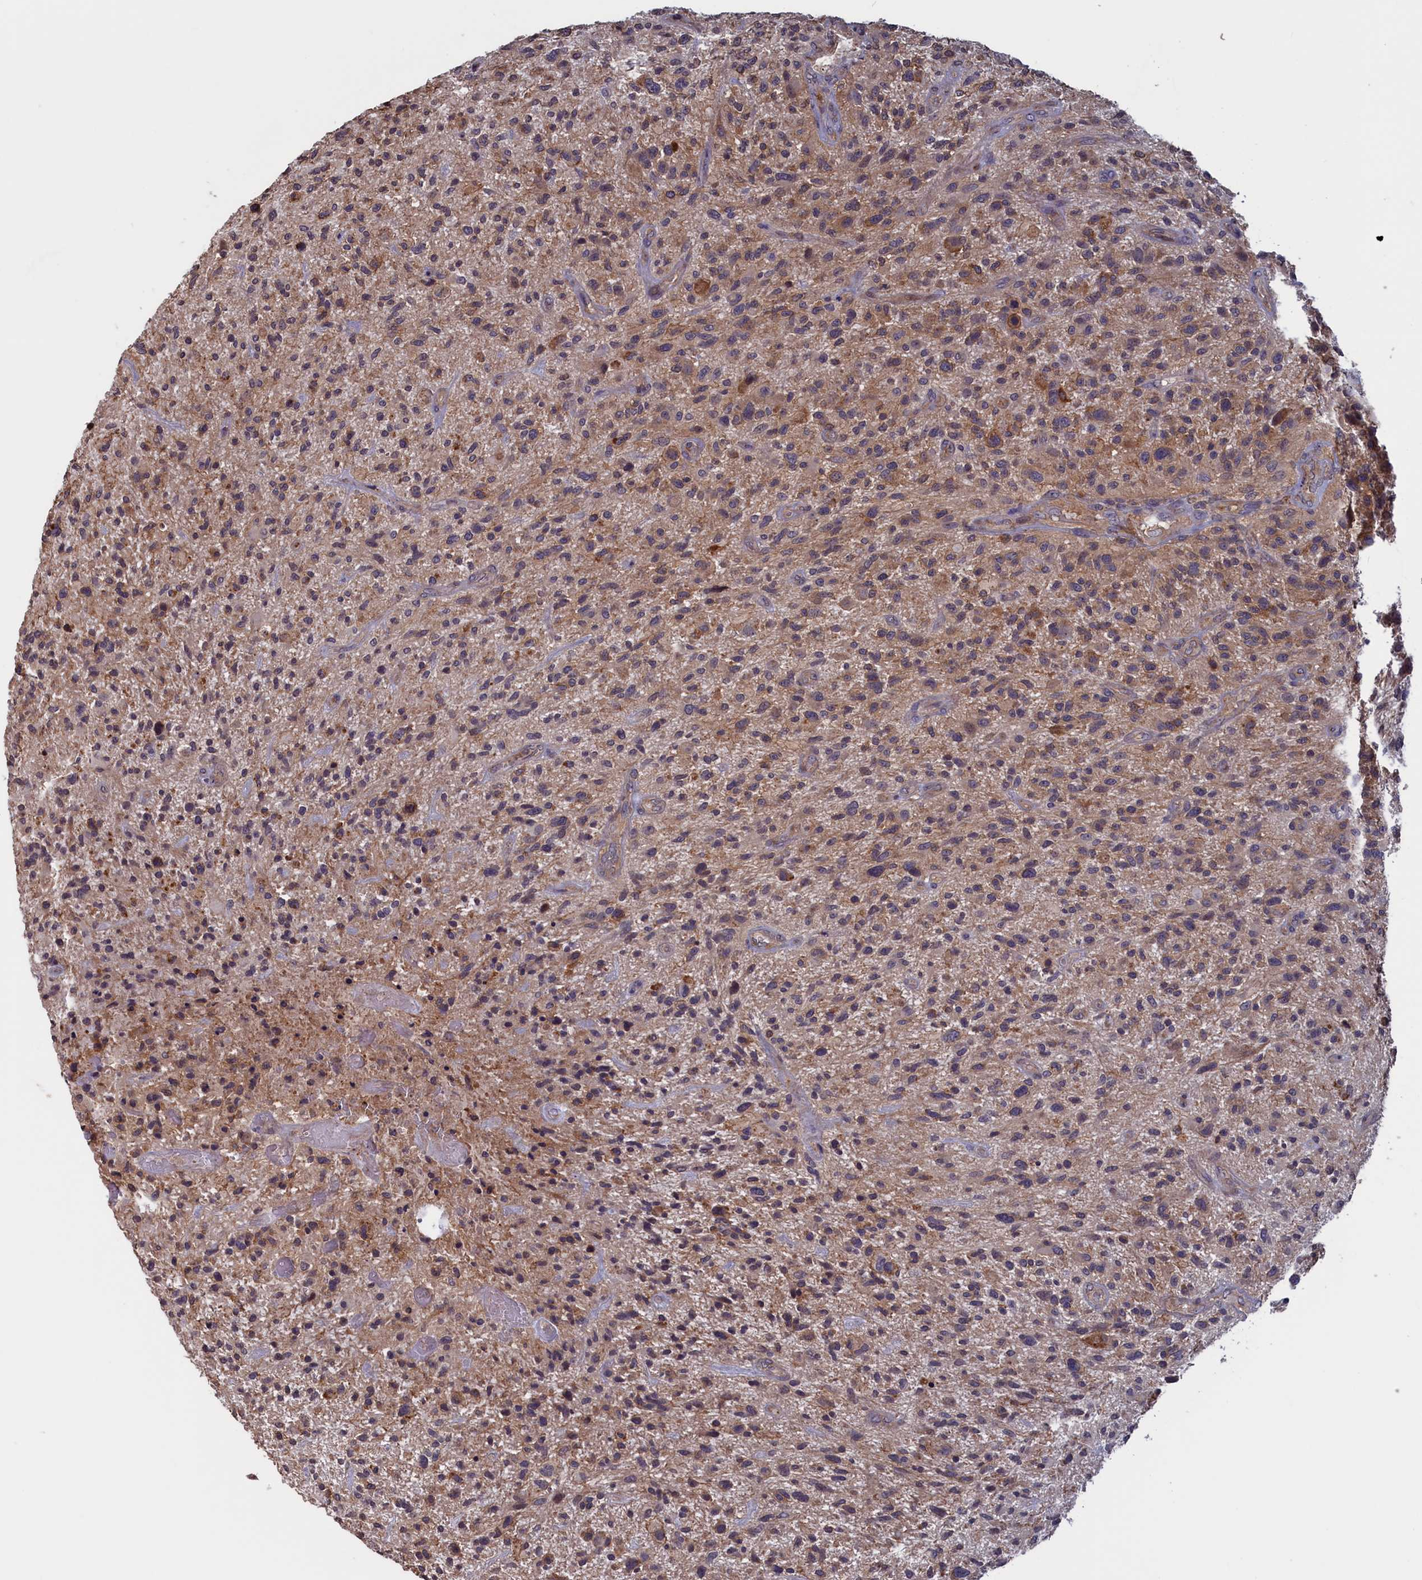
{"staining": {"intensity": "moderate", "quantity": "25%-75%", "location": "cytoplasmic/membranous"}, "tissue": "glioma", "cell_type": "Tumor cells", "image_type": "cancer", "snomed": [{"axis": "morphology", "description": "Glioma, malignant, High grade"}, {"axis": "topography", "description": "Brain"}], "caption": "The image reveals staining of glioma, revealing moderate cytoplasmic/membranous protein positivity (brown color) within tumor cells. Ihc stains the protein of interest in brown and the nuclei are stained blue.", "gene": "CACTIN", "patient": {"sex": "male", "age": 47}}